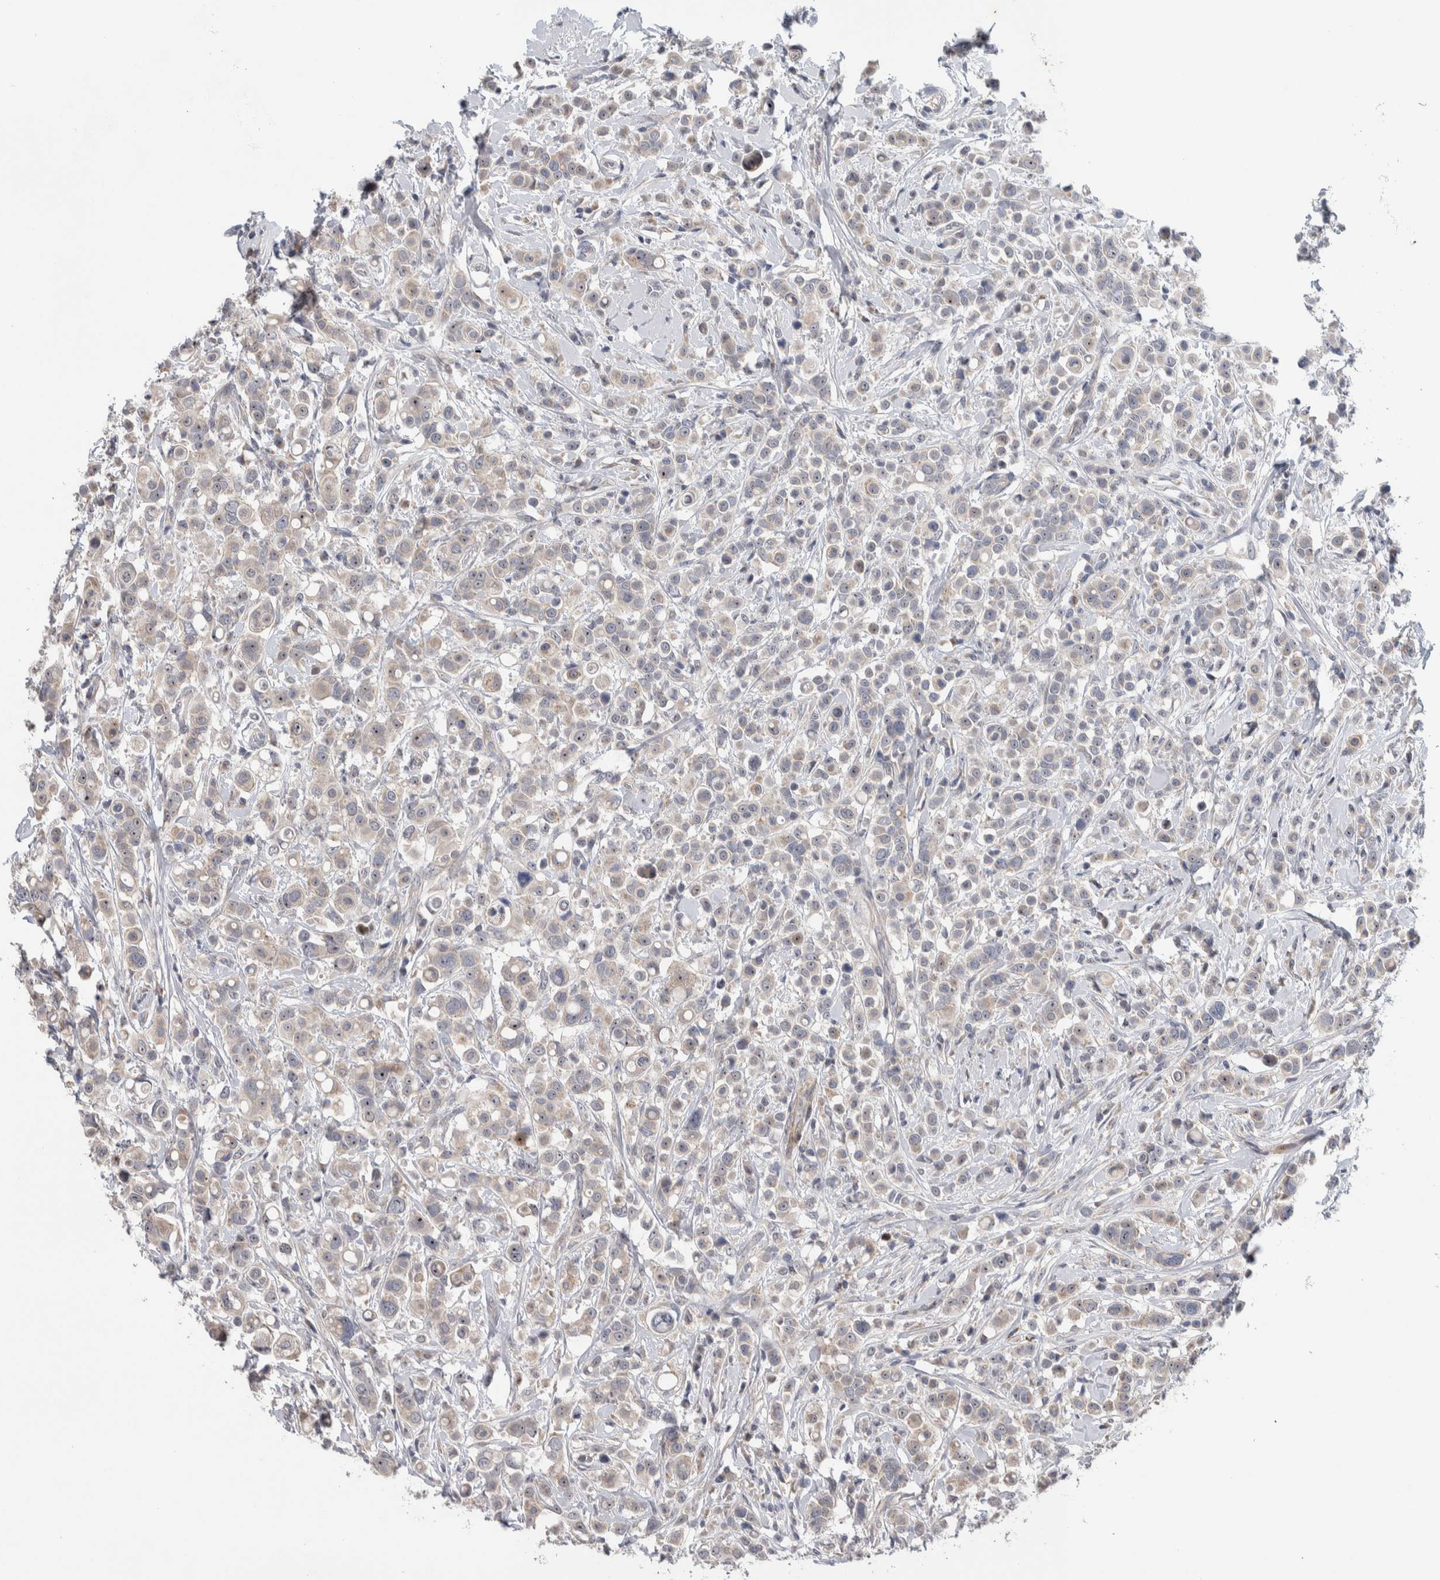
{"staining": {"intensity": "moderate", "quantity": "<25%", "location": "nuclear"}, "tissue": "breast cancer", "cell_type": "Tumor cells", "image_type": "cancer", "snomed": [{"axis": "morphology", "description": "Duct carcinoma"}, {"axis": "topography", "description": "Breast"}], "caption": "Immunohistochemistry of breast intraductal carcinoma shows low levels of moderate nuclear staining in about <25% of tumor cells.", "gene": "PRRG4", "patient": {"sex": "female", "age": 27}}